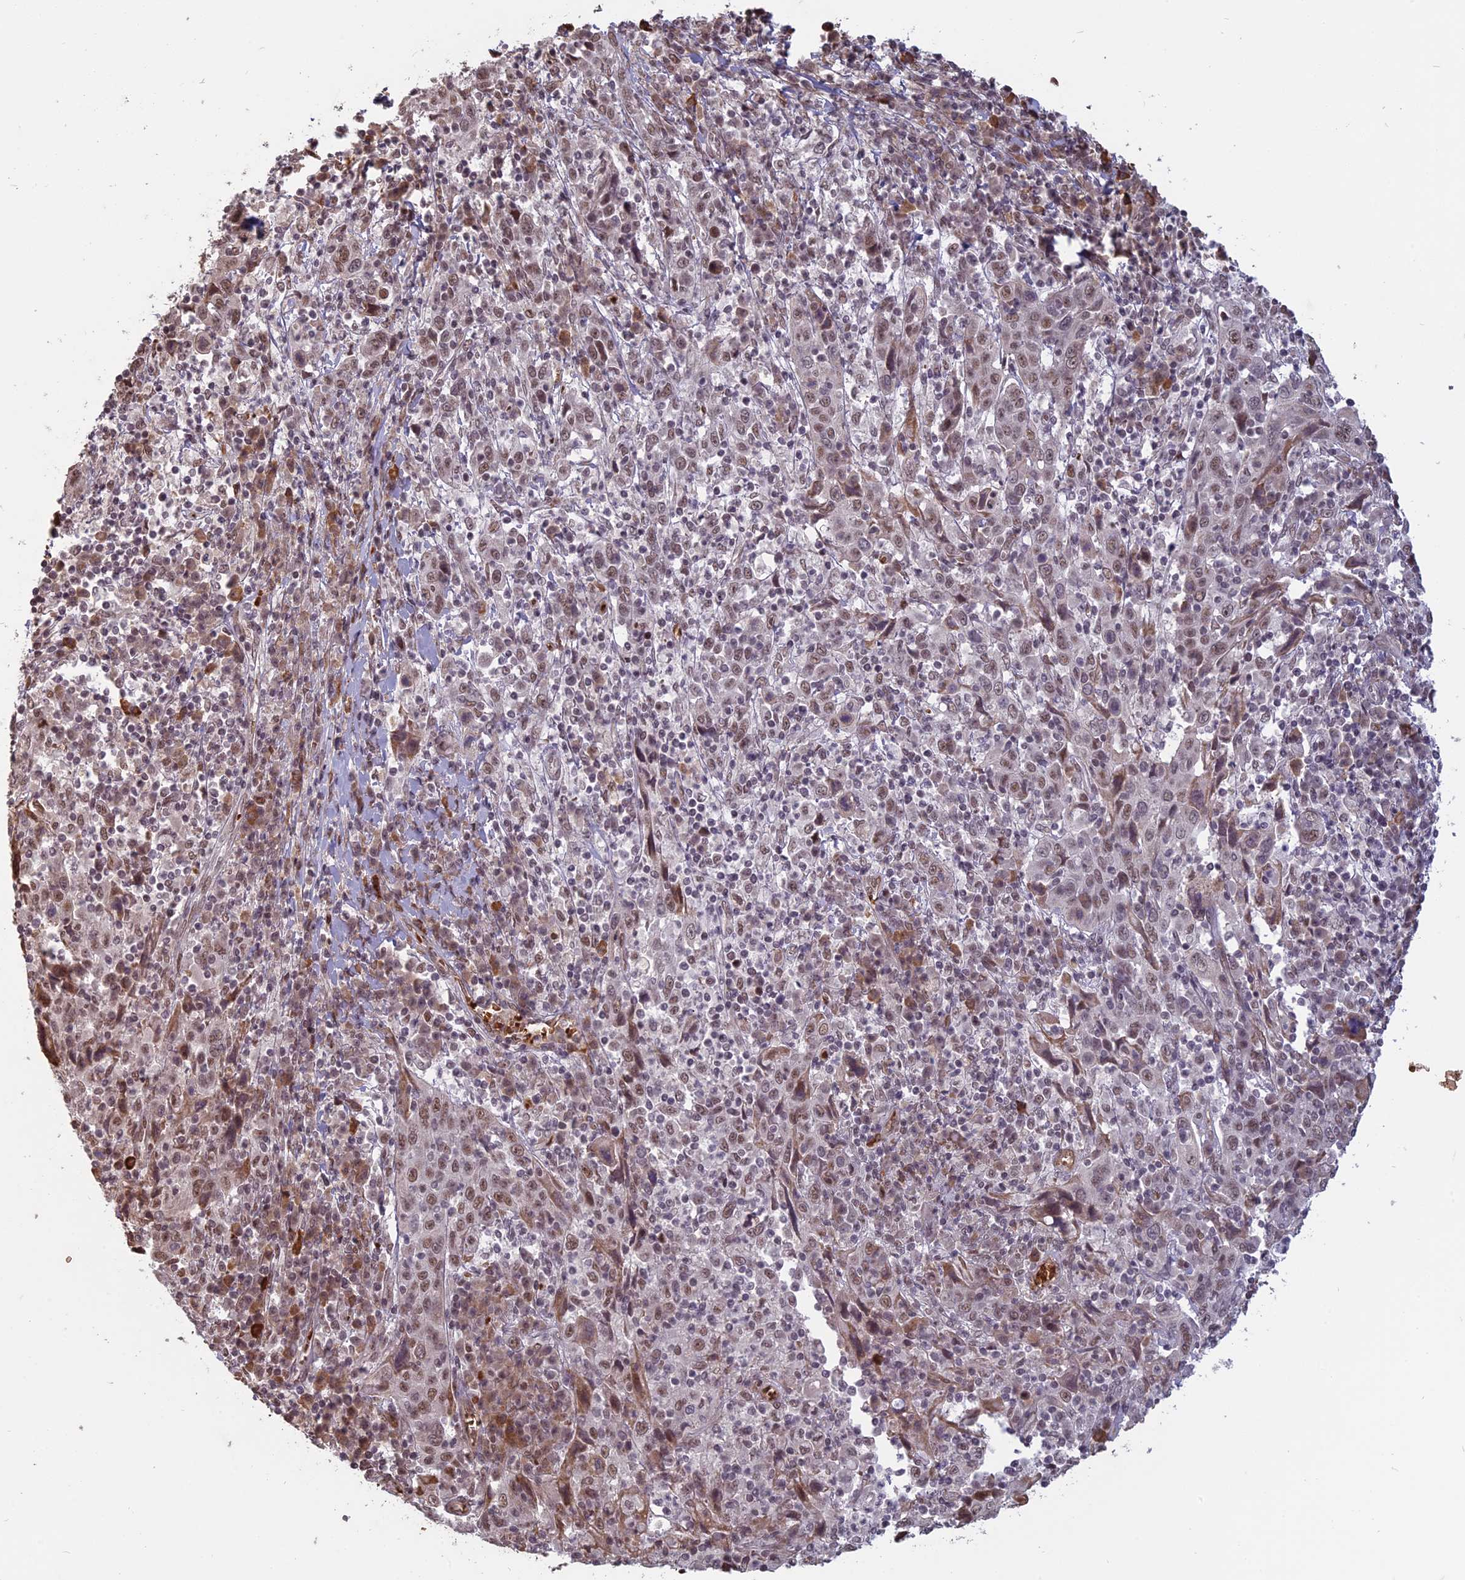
{"staining": {"intensity": "moderate", "quantity": ">75%", "location": "nuclear"}, "tissue": "cervical cancer", "cell_type": "Tumor cells", "image_type": "cancer", "snomed": [{"axis": "morphology", "description": "Squamous cell carcinoma, NOS"}, {"axis": "topography", "description": "Cervix"}], "caption": "Human squamous cell carcinoma (cervical) stained with a protein marker reveals moderate staining in tumor cells.", "gene": "MFAP1", "patient": {"sex": "female", "age": 46}}